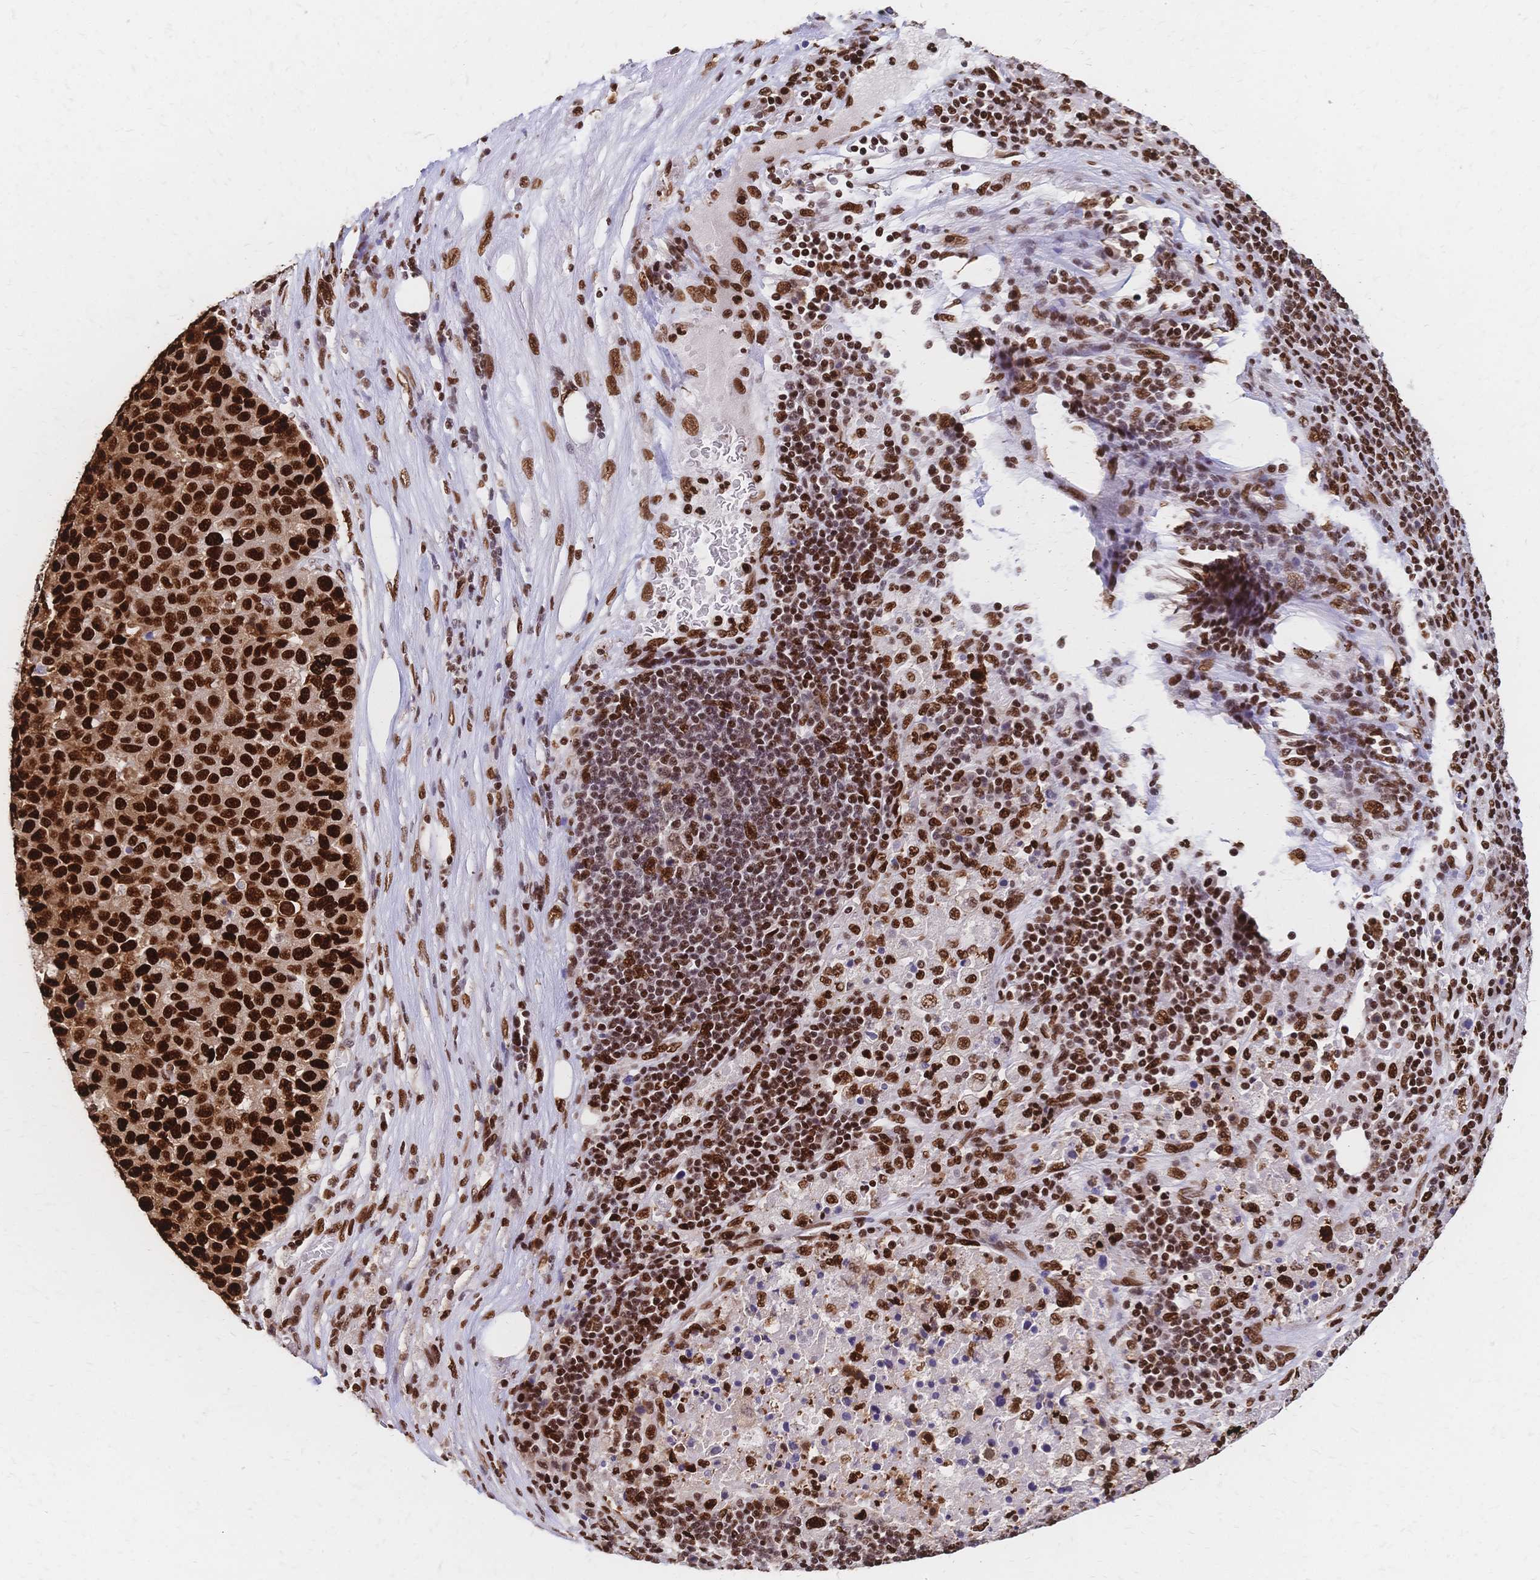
{"staining": {"intensity": "strong", "quantity": ">75%", "location": "nuclear"}, "tissue": "pancreatic cancer", "cell_type": "Tumor cells", "image_type": "cancer", "snomed": [{"axis": "morphology", "description": "Adenocarcinoma, NOS"}, {"axis": "topography", "description": "Pancreas"}], "caption": "Pancreatic cancer tissue exhibits strong nuclear staining in about >75% of tumor cells, visualized by immunohistochemistry.", "gene": "HDGF", "patient": {"sex": "female", "age": 61}}